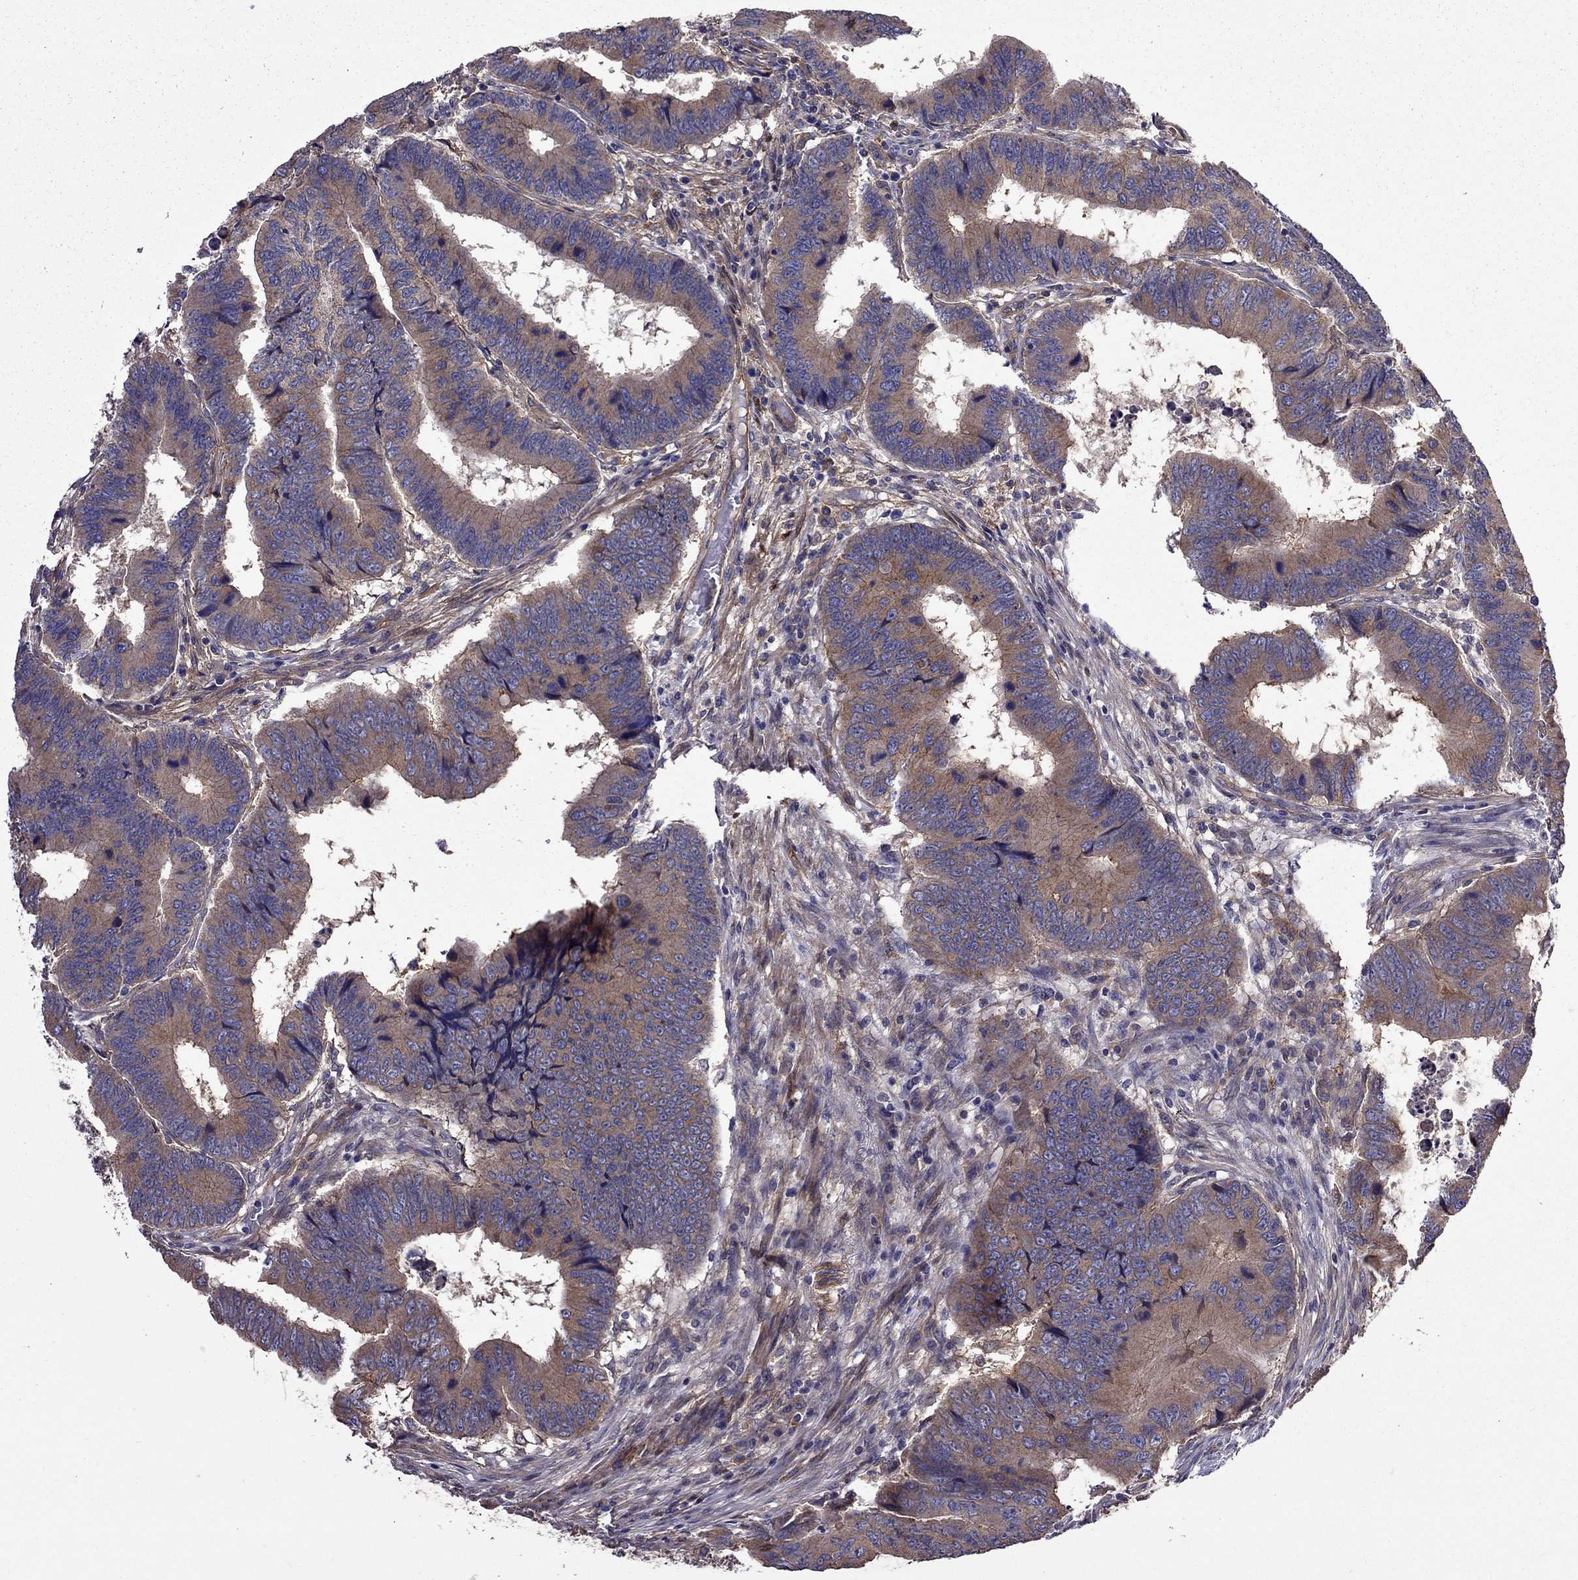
{"staining": {"intensity": "moderate", "quantity": "25%-75%", "location": "cytoplasmic/membranous"}, "tissue": "colorectal cancer", "cell_type": "Tumor cells", "image_type": "cancer", "snomed": [{"axis": "morphology", "description": "Adenocarcinoma, NOS"}, {"axis": "topography", "description": "Colon"}], "caption": "Protein staining by immunohistochemistry (IHC) demonstrates moderate cytoplasmic/membranous staining in about 25%-75% of tumor cells in colorectal adenocarcinoma. (Brightfield microscopy of DAB IHC at high magnification).", "gene": "ITGB1", "patient": {"sex": "male", "age": 53}}